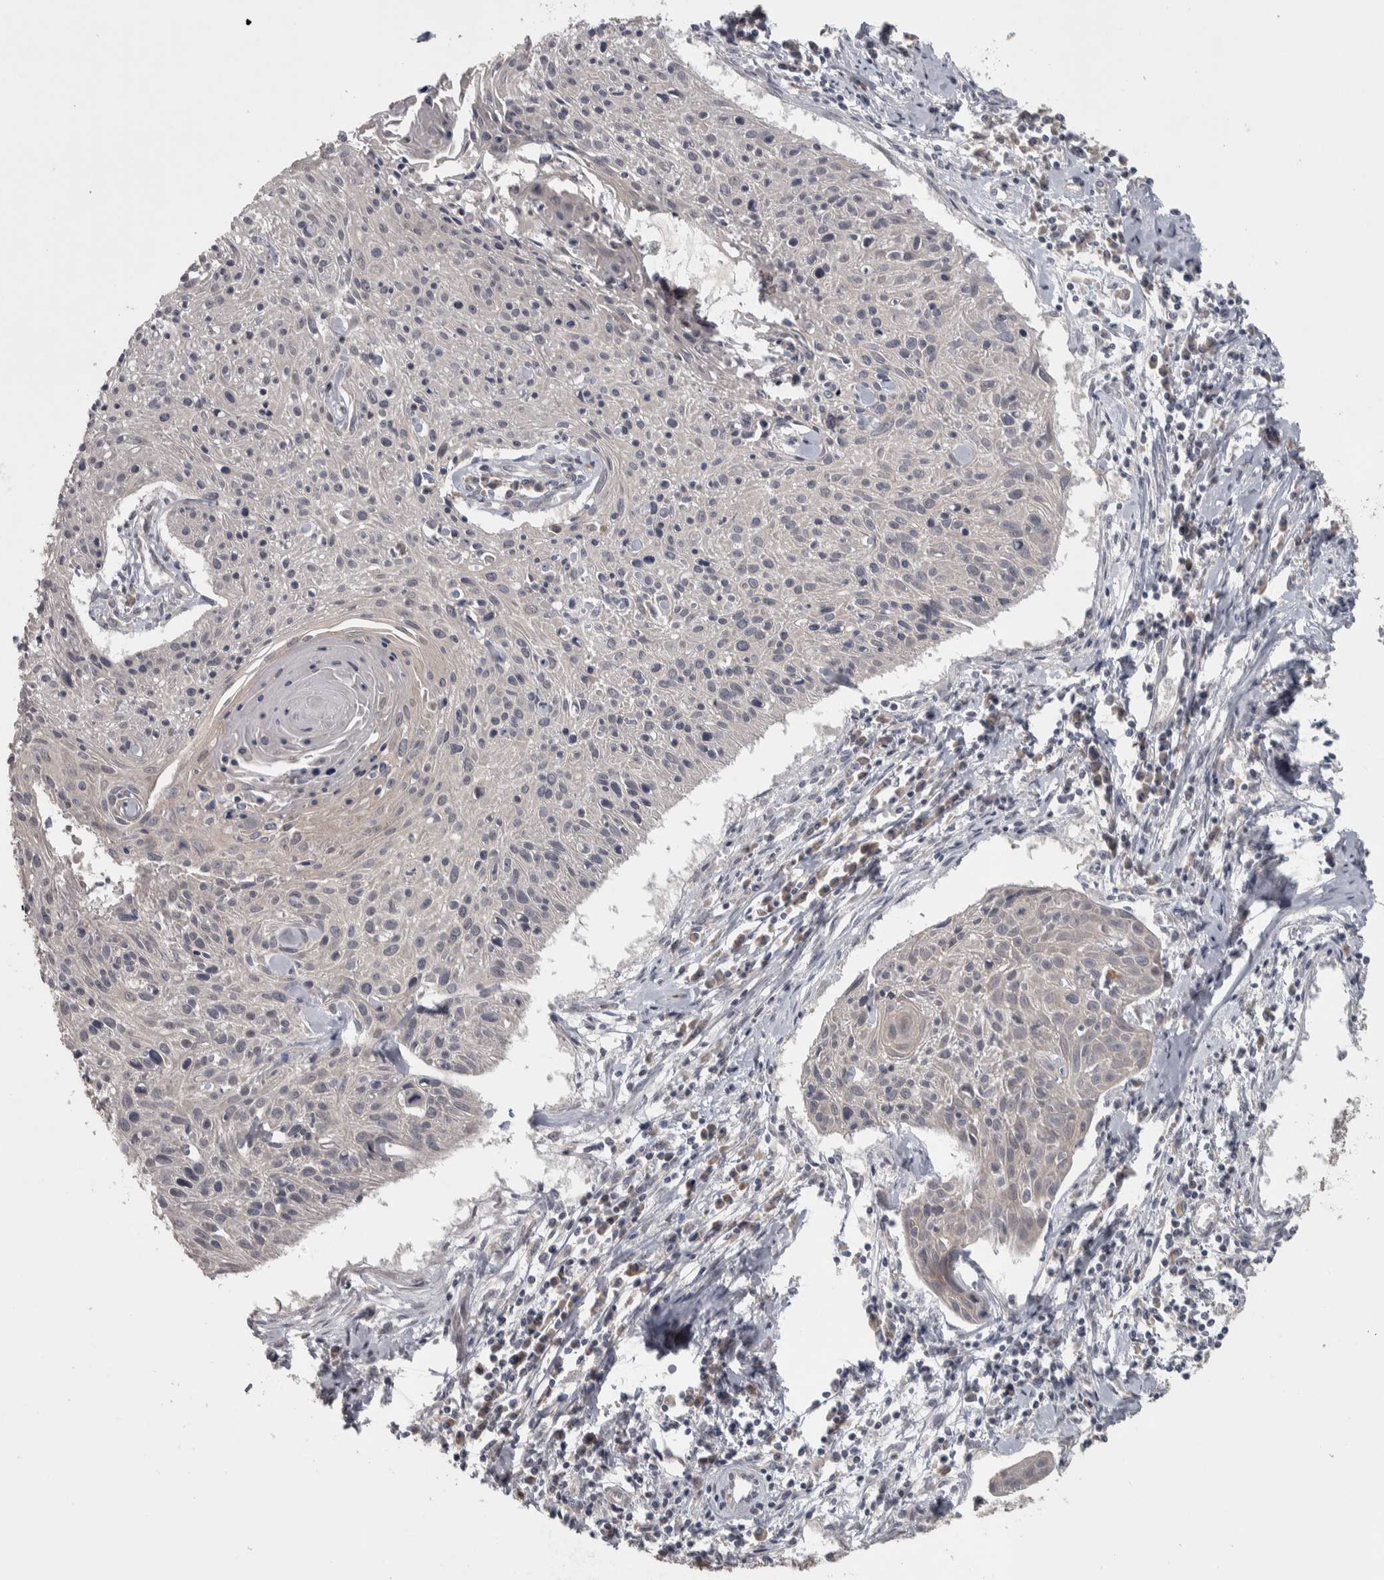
{"staining": {"intensity": "negative", "quantity": "none", "location": "none"}, "tissue": "cervical cancer", "cell_type": "Tumor cells", "image_type": "cancer", "snomed": [{"axis": "morphology", "description": "Squamous cell carcinoma, NOS"}, {"axis": "topography", "description": "Cervix"}], "caption": "A micrograph of cervical cancer stained for a protein shows no brown staining in tumor cells.", "gene": "SRP68", "patient": {"sex": "female", "age": 51}}